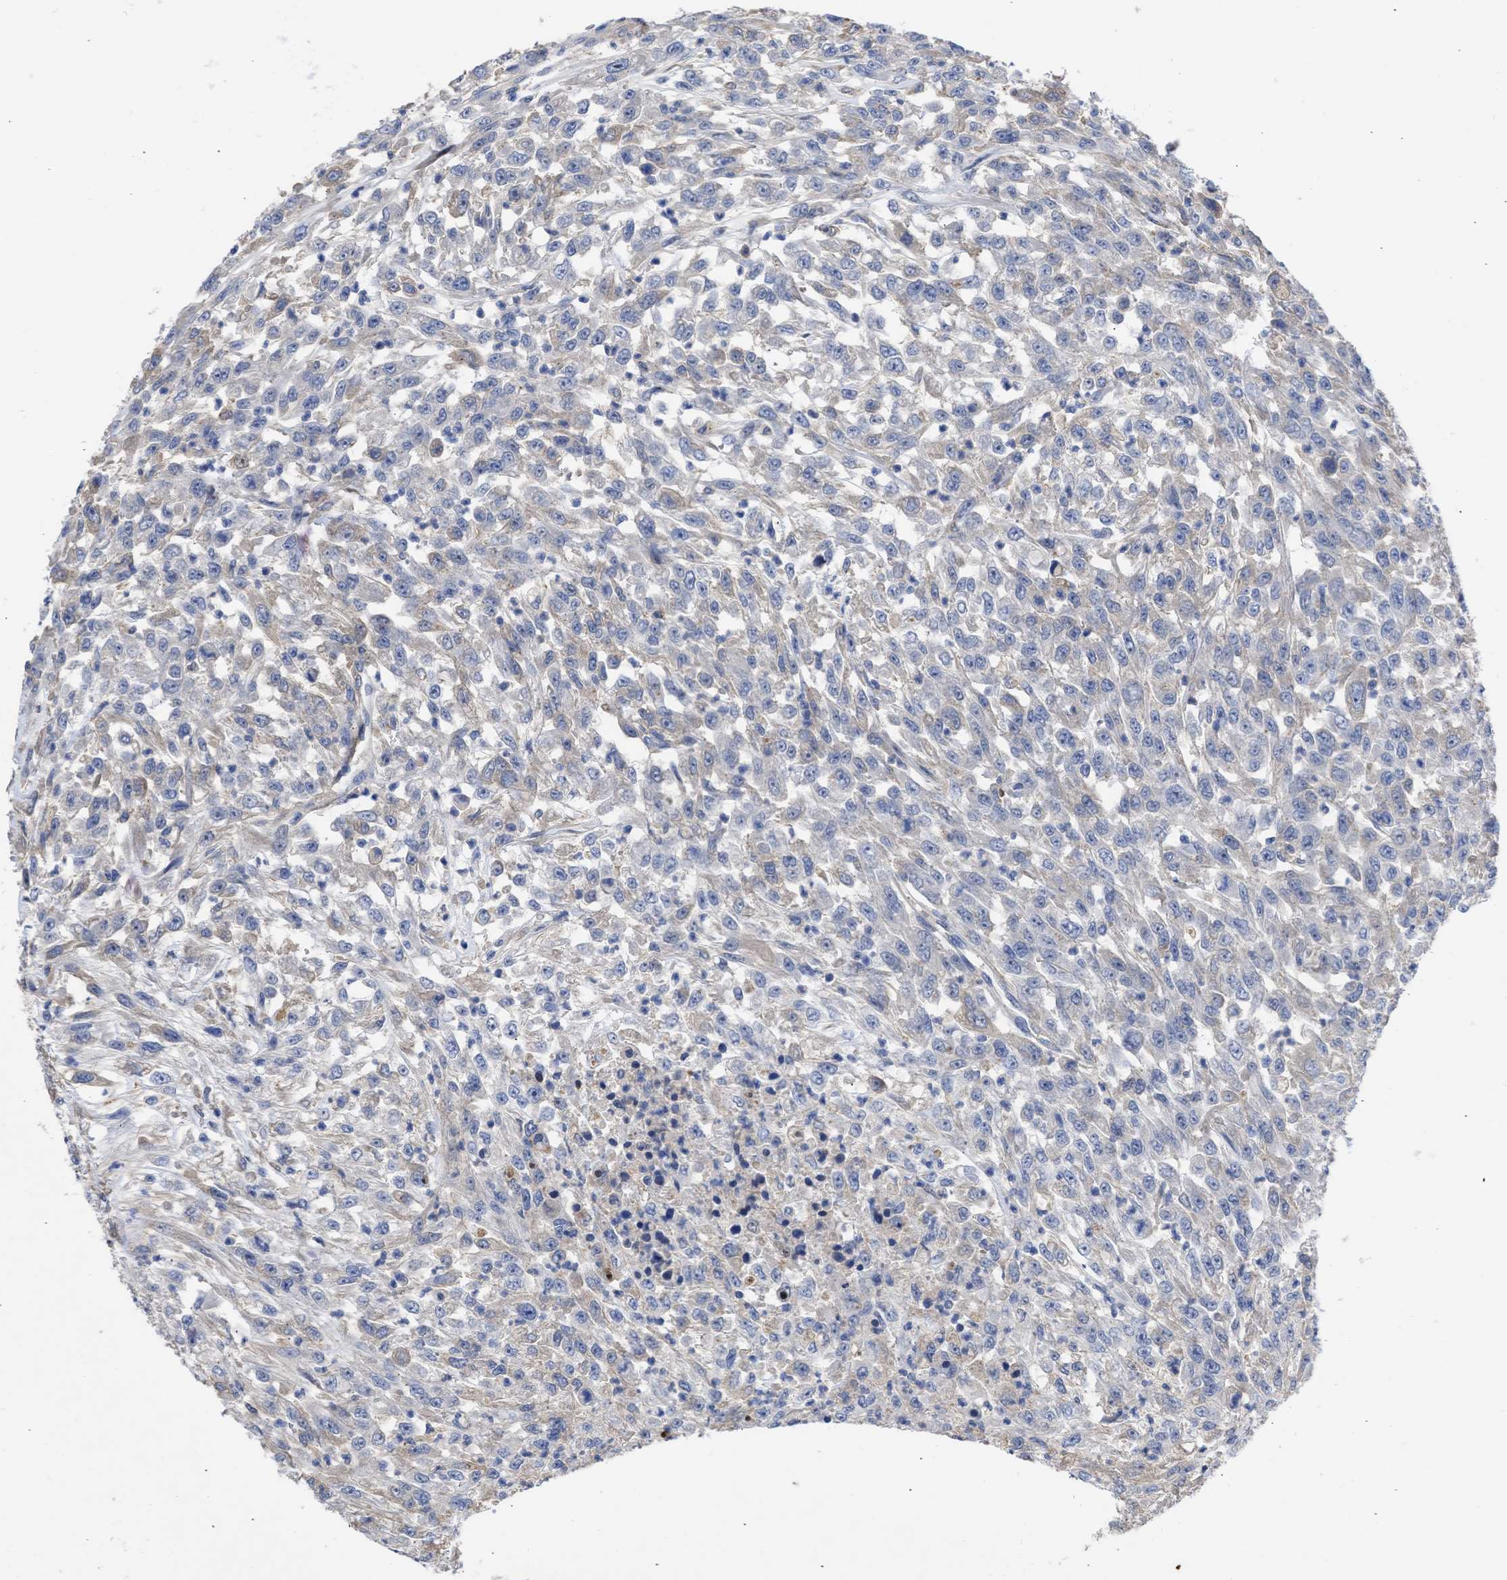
{"staining": {"intensity": "negative", "quantity": "none", "location": "none"}, "tissue": "urothelial cancer", "cell_type": "Tumor cells", "image_type": "cancer", "snomed": [{"axis": "morphology", "description": "Urothelial carcinoma, High grade"}, {"axis": "topography", "description": "Urinary bladder"}], "caption": "This is a histopathology image of immunohistochemistry (IHC) staining of high-grade urothelial carcinoma, which shows no positivity in tumor cells.", "gene": "ARHGEF4", "patient": {"sex": "male", "age": 46}}